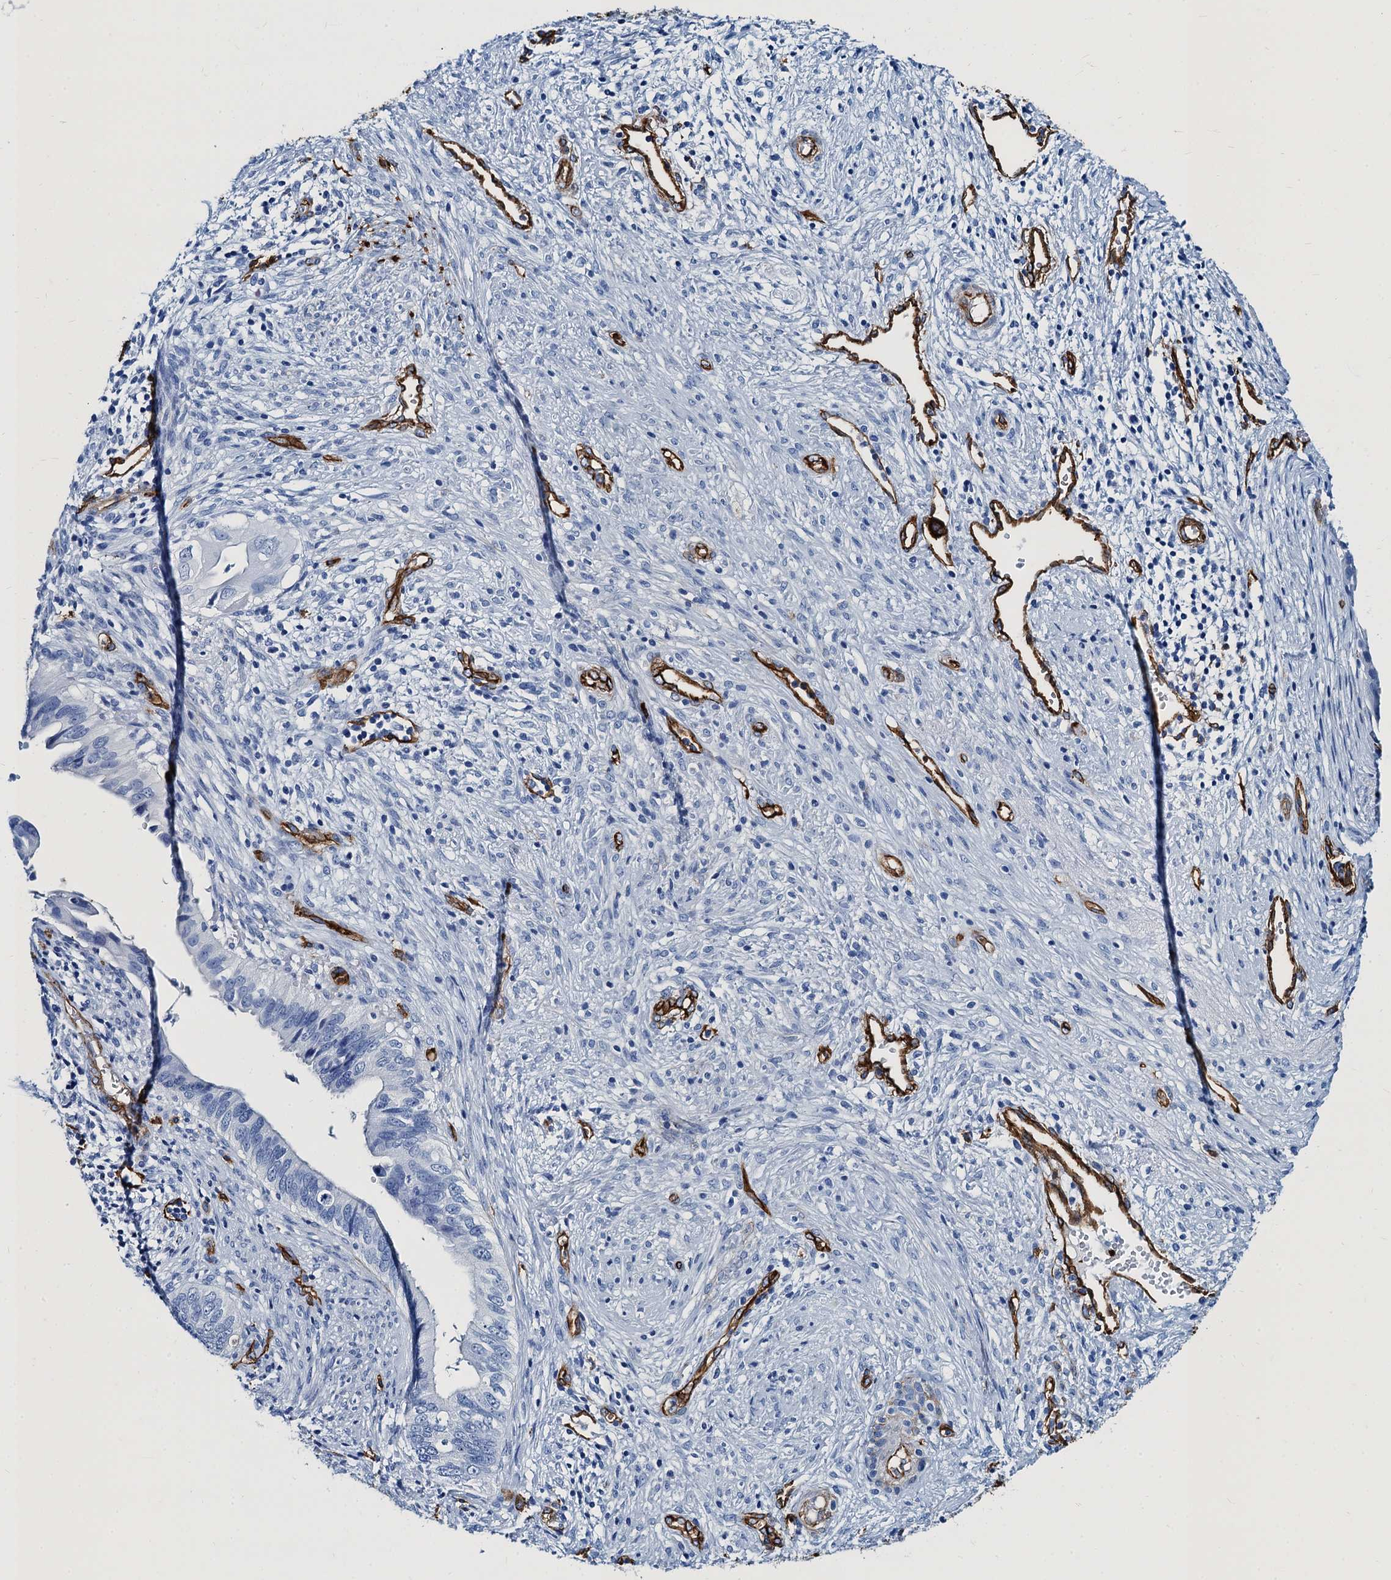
{"staining": {"intensity": "negative", "quantity": "none", "location": "none"}, "tissue": "cervical cancer", "cell_type": "Tumor cells", "image_type": "cancer", "snomed": [{"axis": "morphology", "description": "Adenocarcinoma, NOS"}, {"axis": "topography", "description": "Cervix"}], "caption": "There is no significant positivity in tumor cells of adenocarcinoma (cervical).", "gene": "CAVIN2", "patient": {"sex": "female", "age": 42}}